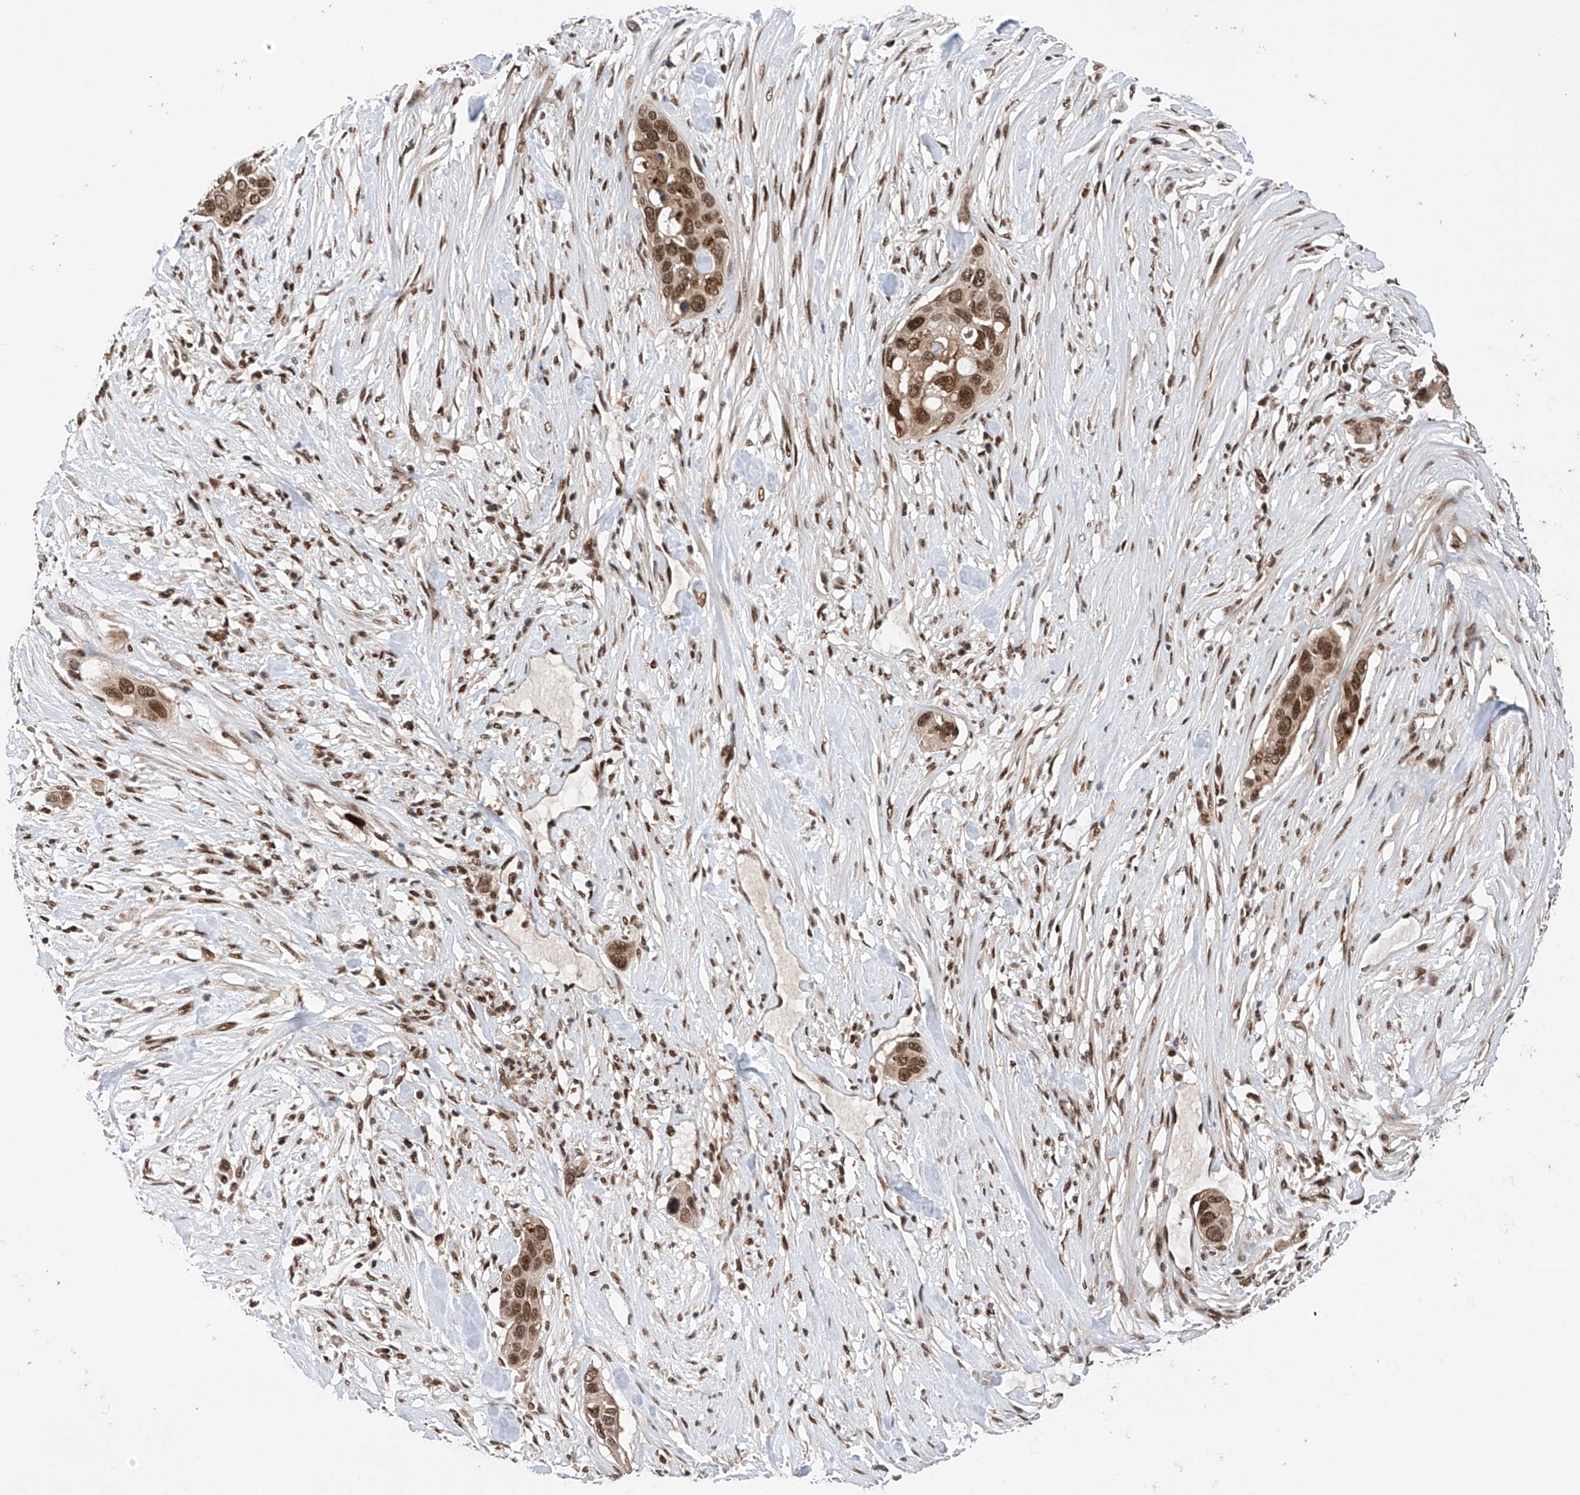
{"staining": {"intensity": "moderate", "quantity": ">75%", "location": "nuclear"}, "tissue": "pancreatic cancer", "cell_type": "Tumor cells", "image_type": "cancer", "snomed": [{"axis": "morphology", "description": "Adenocarcinoma, NOS"}, {"axis": "topography", "description": "Pancreas"}], "caption": "Pancreatic cancer (adenocarcinoma) stained with immunohistochemistry (IHC) exhibits moderate nuclear staining in approximately >75% of tumor cells.", "gene": "ZNF280D", "patient": {"sex": "female", "age": 60}}